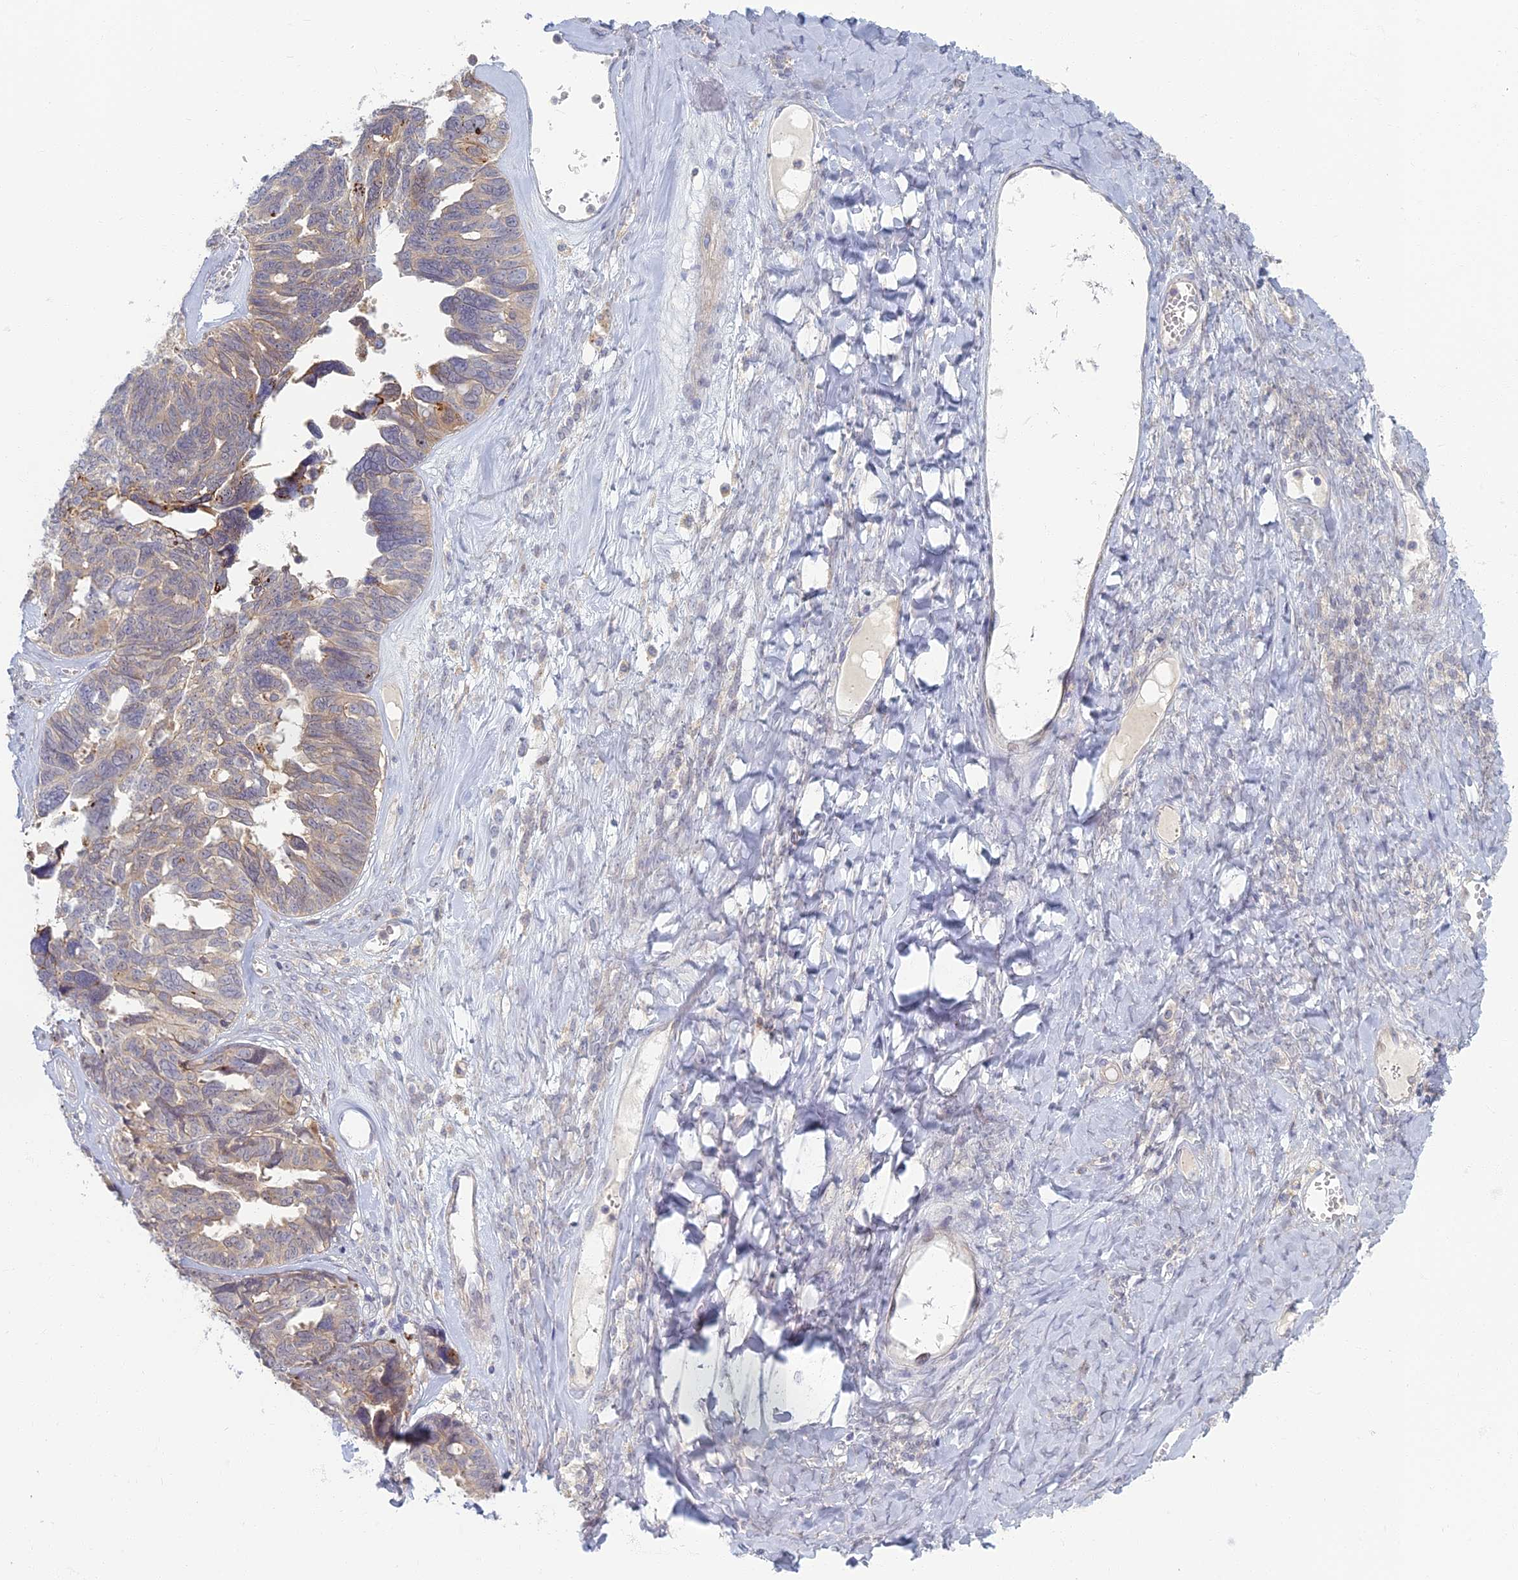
{"staining": {"intensity": "moderate", "quantity": ">75%", "location": "cytoplasmic/membranous"}, "tissue": "ovarian cancer", "cell_type": "Tumor cells", "image_type": "cancer", "snomed": [{"axis": "morphology", "description": "Cystadenocarcinoma, serous, NOS"}, {"axis": "topography", "description": "Ovary"}], "caption": "Tumor cells demonstrate medium levels of moderate cytoplasmic/membranous staining in approximately >75% of cells in human ovarian serous cystadenocarcinoma. The staining was performed using DAB (3,3'-diaminobenzidine), with brown indicating positive protein expression. Nuclei are stained blue with hematoxylin.", "gene": "CHMP4B", "patient": {"sex": "female", "age": 79}}